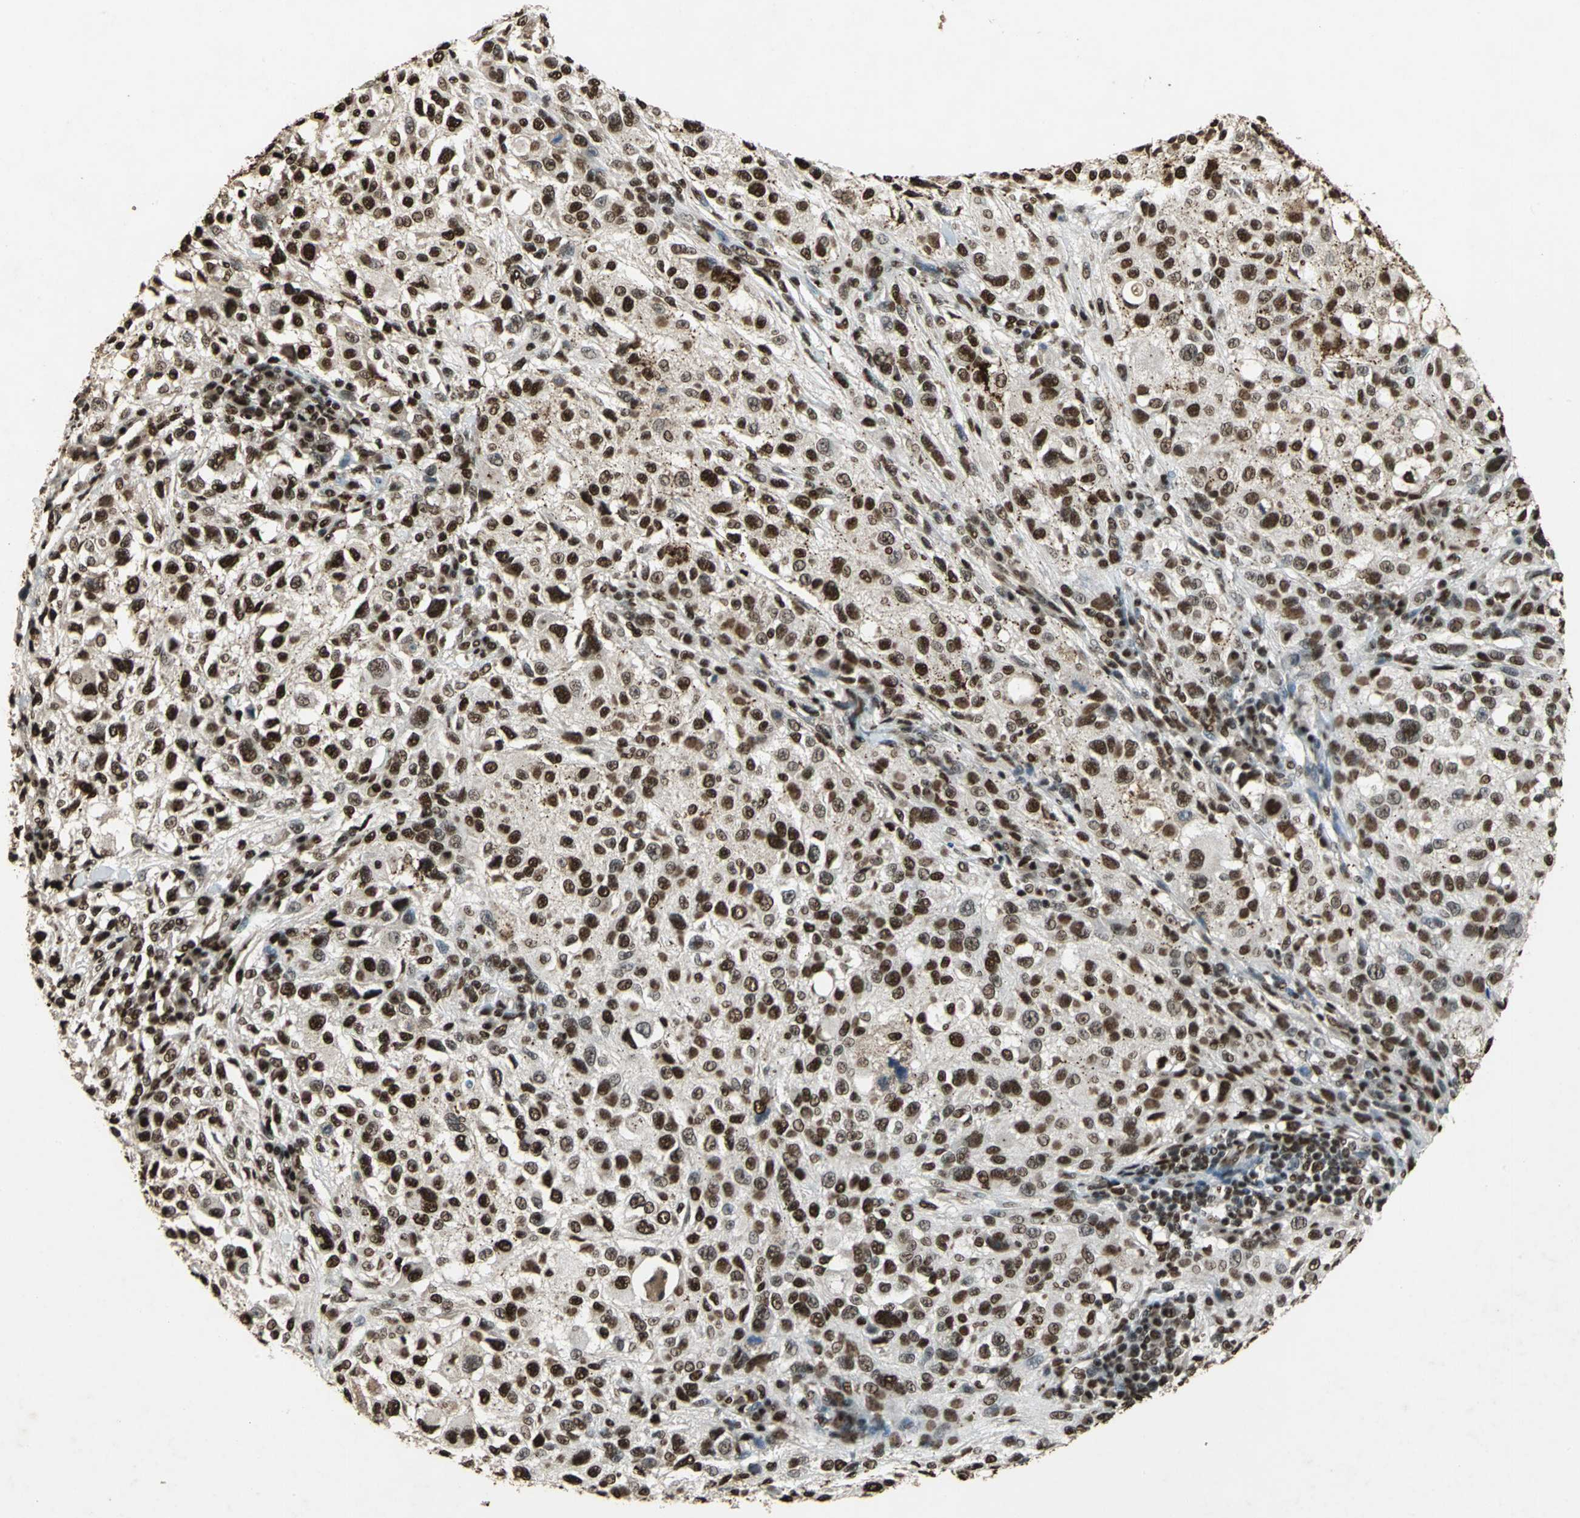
{"staining": {"intensity": "strong", "quantity": ">75%", "location": "nuclear"}, "tissue": "melanoma", "cell_type": "Tumor cells", "image_type": "cancer", "snomed": [{"axis": "morphology", "description": "Necrosis, NOS"}, {"axis": "morphology", "description": "Malignant melanoma, NOS"}, {"axis": "topography", "description": "Skin"}], "caption": "Protein analysis of malignant melanoma tissue shows strong nuclear positivity in approximately >75% of tumor cells.", "gene": "ANP32A", "patient": {"sex": "female", "age": 87}}